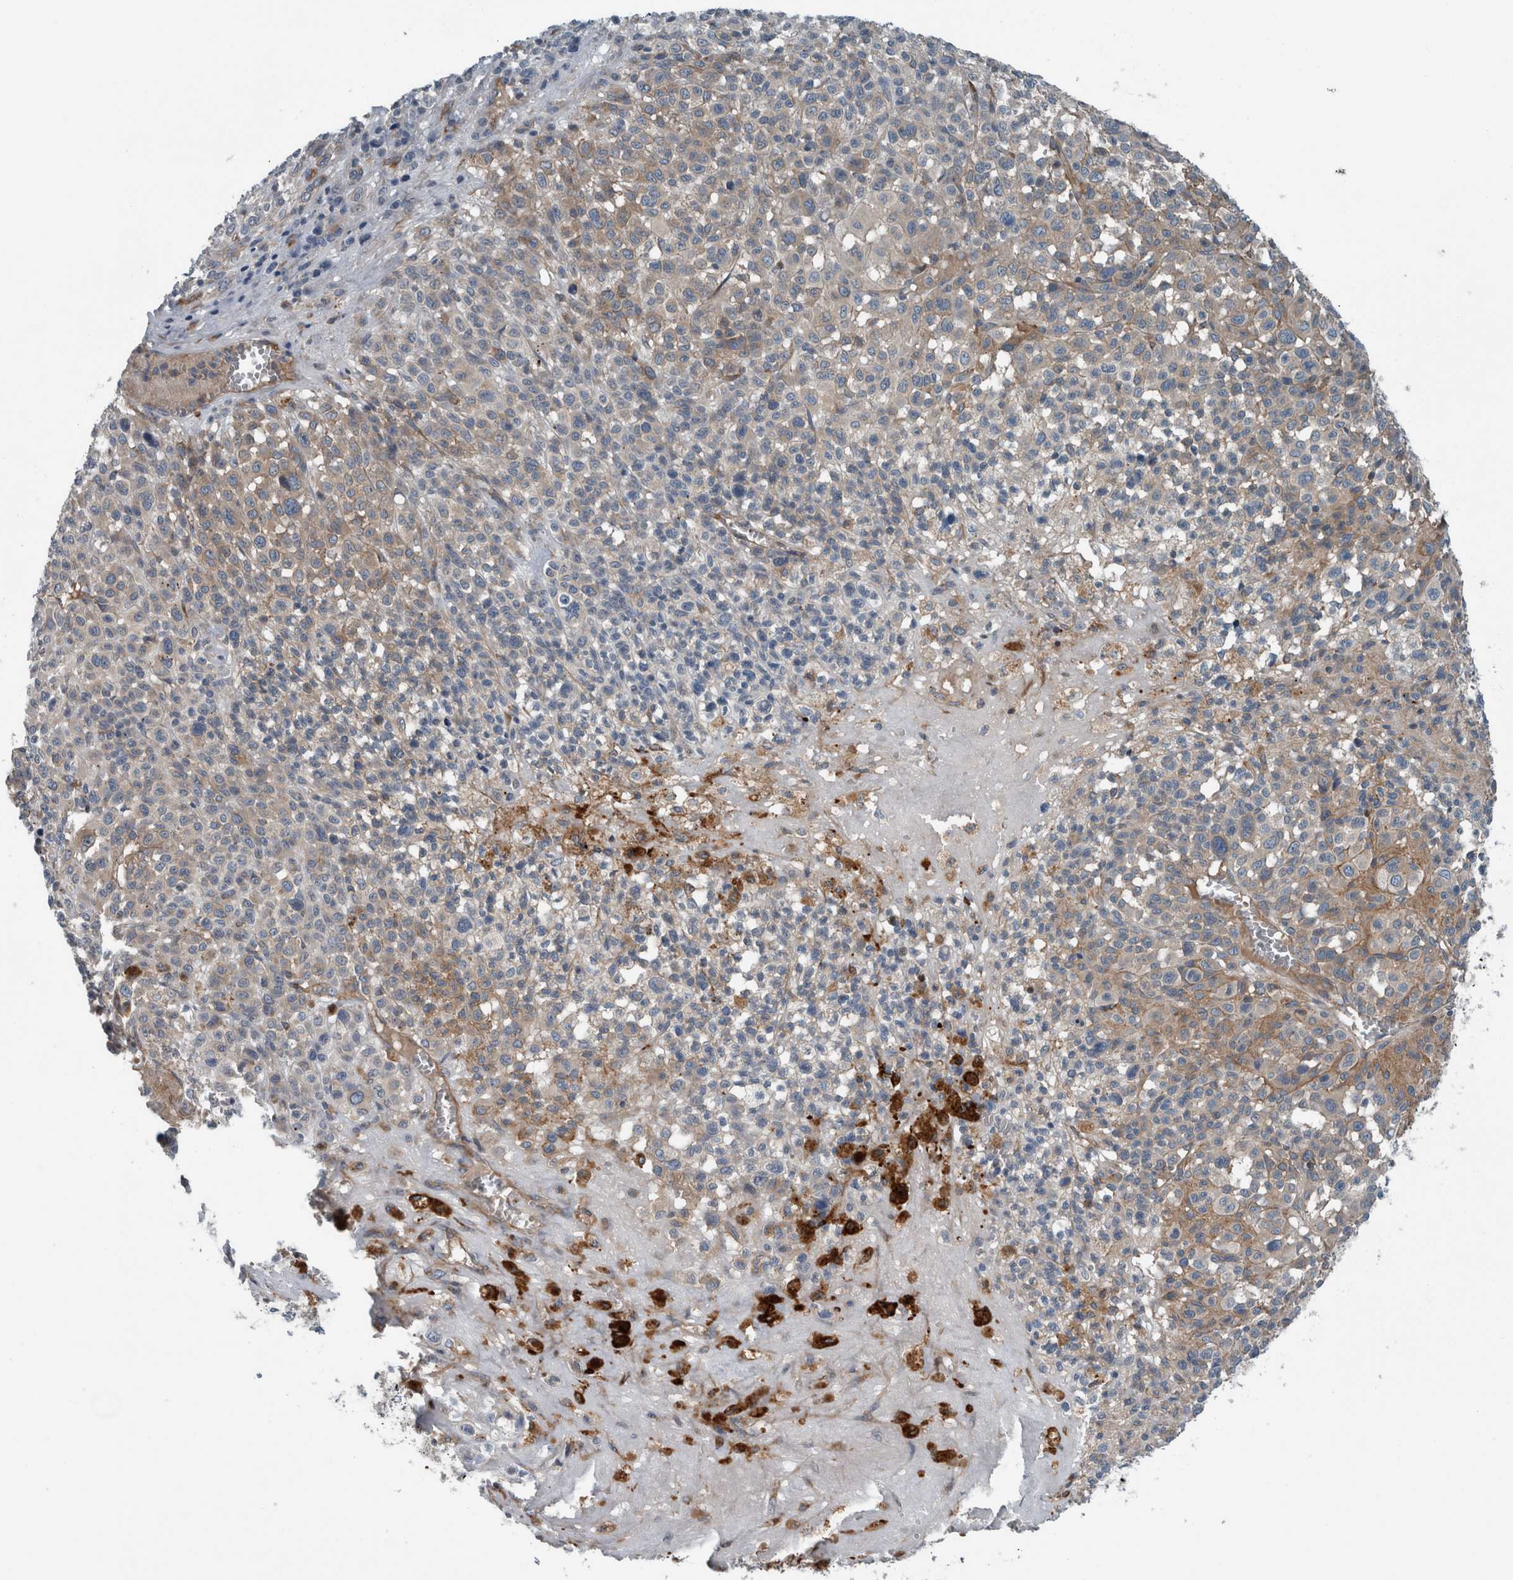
{"staining": {"intensity": "moderate", "quantity": "25%-75%", "location": "cytoplasmic/membranous"}, "tissue": "melanoma", "cell_type": "Tumor cells", "image_type": "cancer", "snomed": [{"axis": "morphology", "description": "Malignant melanoma, Metastatic site"}, {"axis": "topography", "description": "Skin"}], "caption": "There is medium levels of moderate cytoplasmic/membranous positivity in tumor cells of melanoma, as demonstrated by immunohistochemical staining (brown color).", "gene": "GLT8D2", "patient": {"sex": "female", "age": 74}}